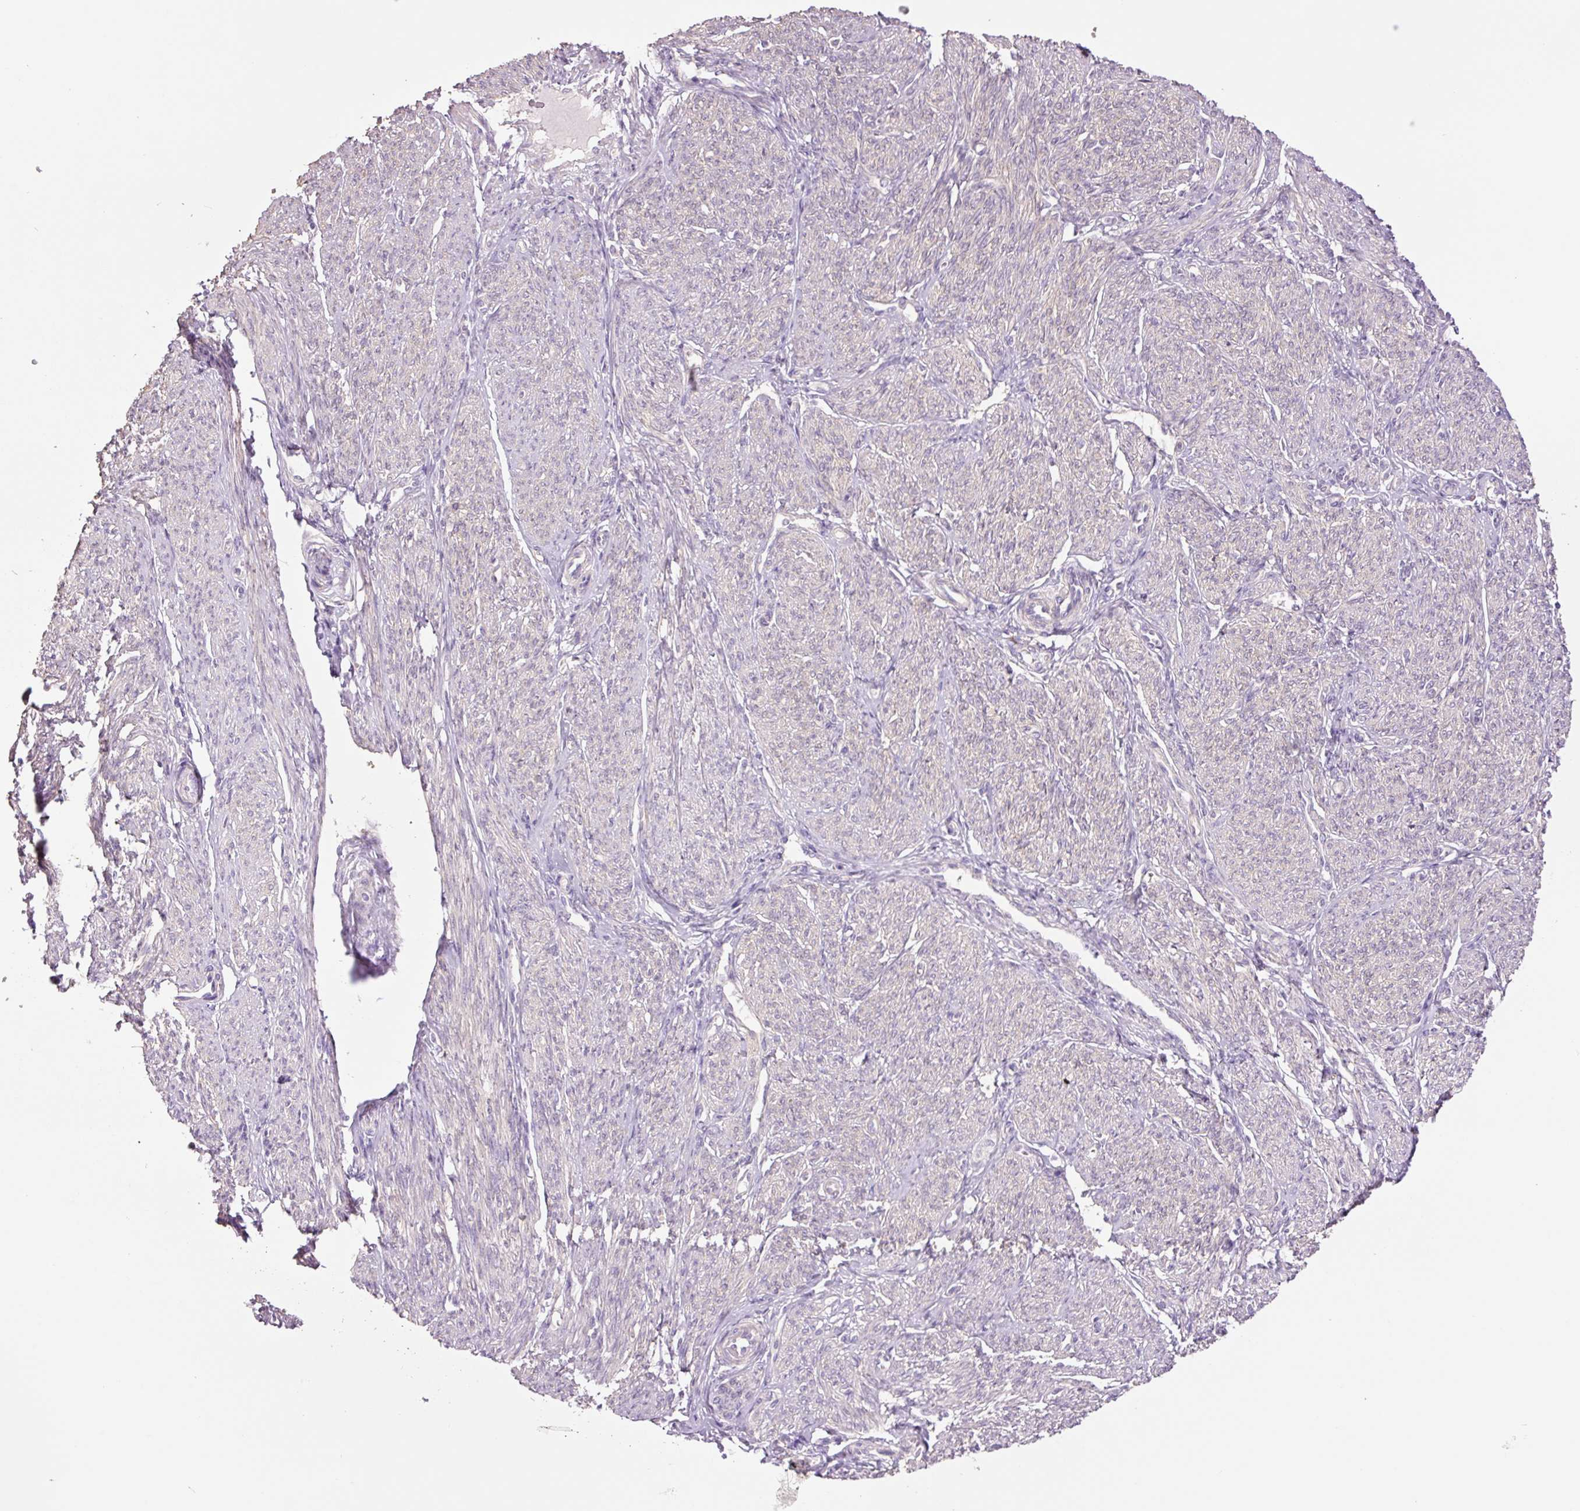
{"staining": {"intensity": "weak", "quantity": "25%-75%", "location": "cytoplasmic/membranous"}, "tissue": "smooth muscle", "cell_type": "Smooth muscle cells", "image_type": "normal", "snomed": [{"axis": "morphology", "description": "Normal tissue, NOS"}, {"axis": "topography", "description": "Smooth muscle"}], "caption": "Smooth muscle stained with DAB IHC shows low levels of weak cytoplasmic/membranous staining in about 25%-75% of smooth muscle cells.", "gene": "SLC1A4", "patient": {"sex": "female", "age": 65}}